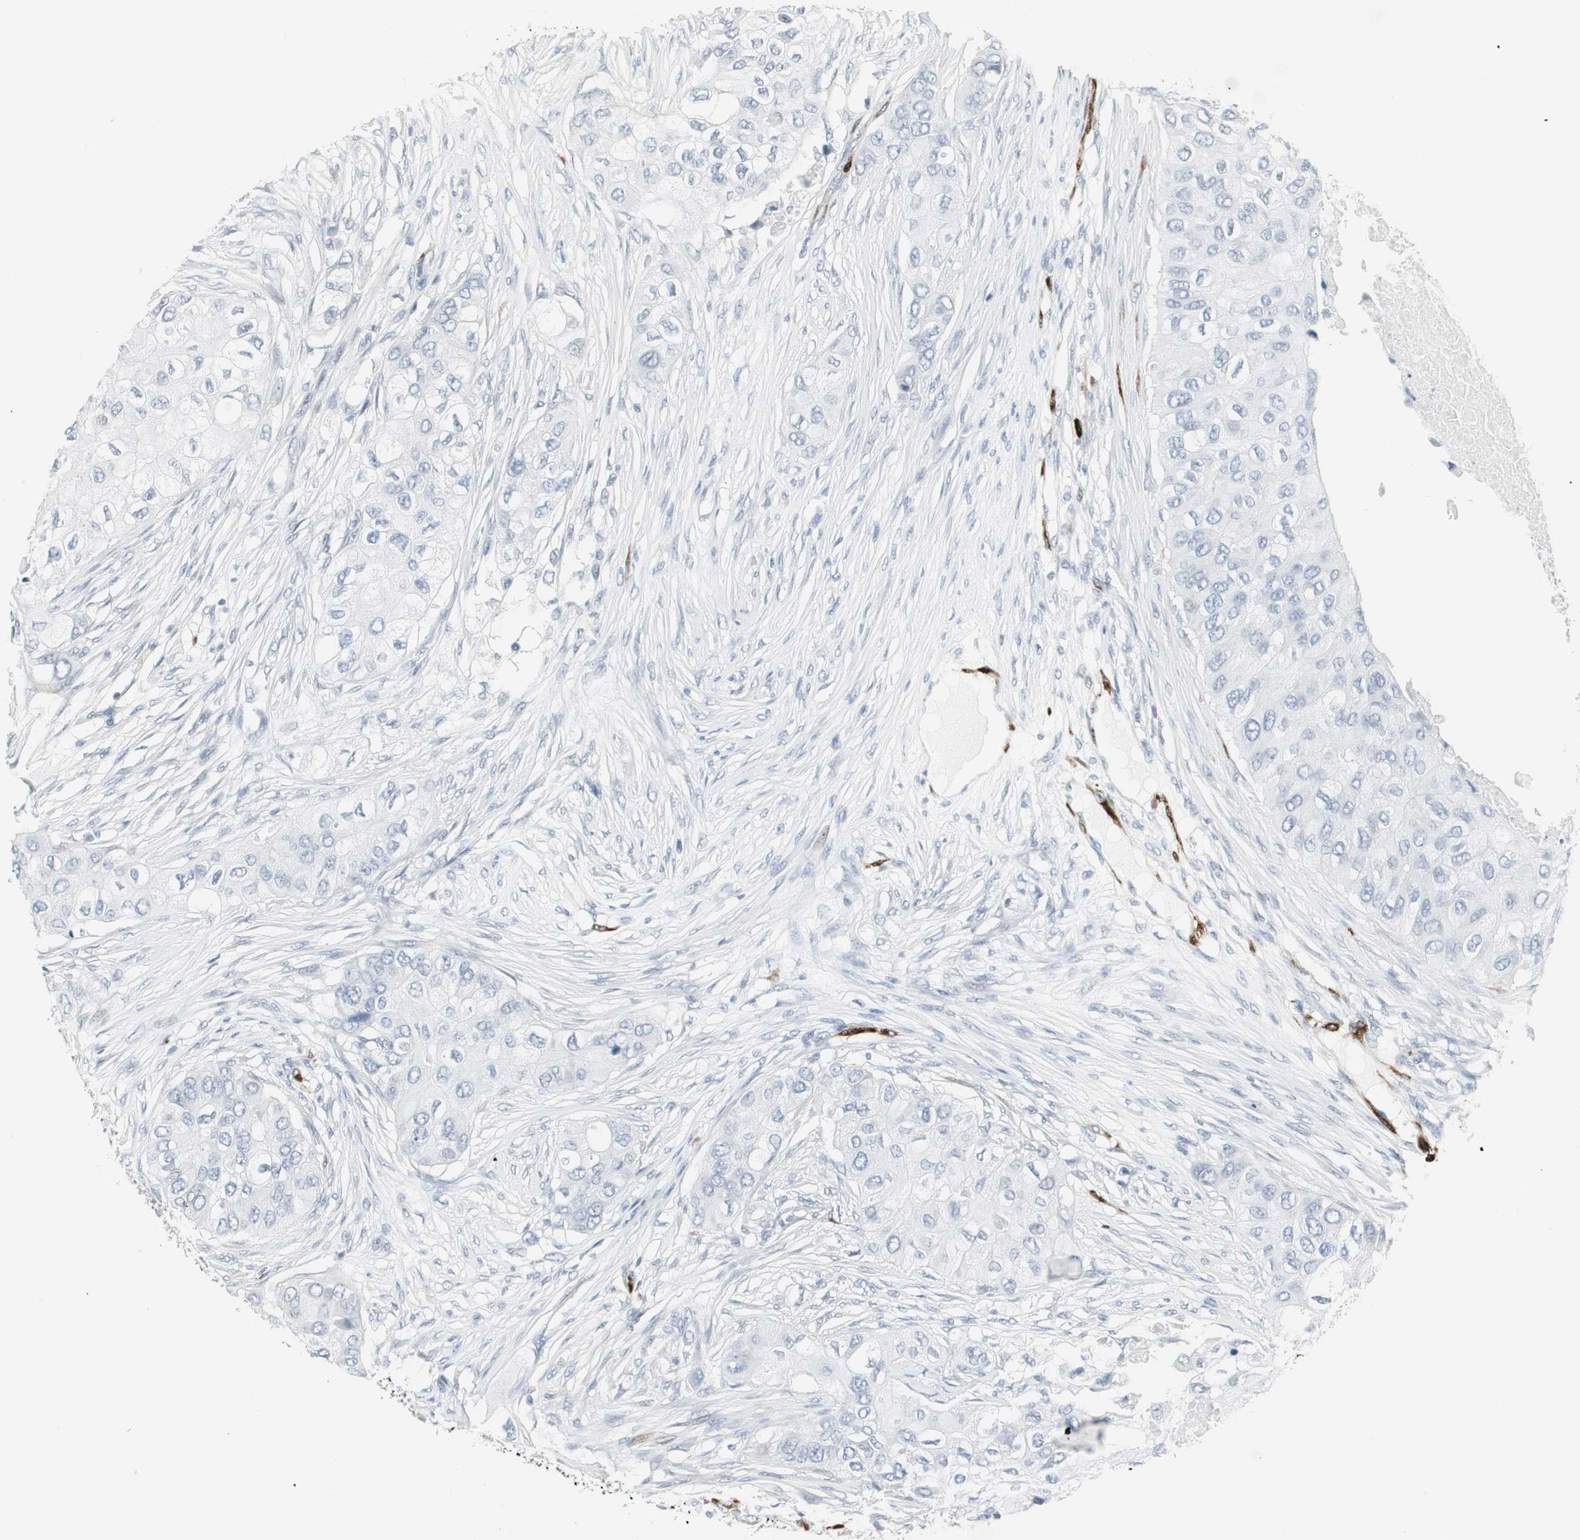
{"staining": {"intensity": "negative", "quantity": "none", "location": "none"}, "tissue": "breast cancer", "cell_type": "Tumor cells", "image_type": "cancer", "snomed": [{"axis": "morphology", "description": "Normal tissue, NOS"}, {"axis": "morphology", "description": "Duct carcinoma"}, {"axis": "topography", "description": "Breast"}], "caption": "Protein analysis of breast cancer (invasive ductal carcinoma) exhibits no significant expression in tumor cells. The staining is performed using DAB brown chromogen with nuclei counter-stained in using hematoxylin.", "gene": "PPP1R14A", "patient": {"sex": "female", "age": 49}}